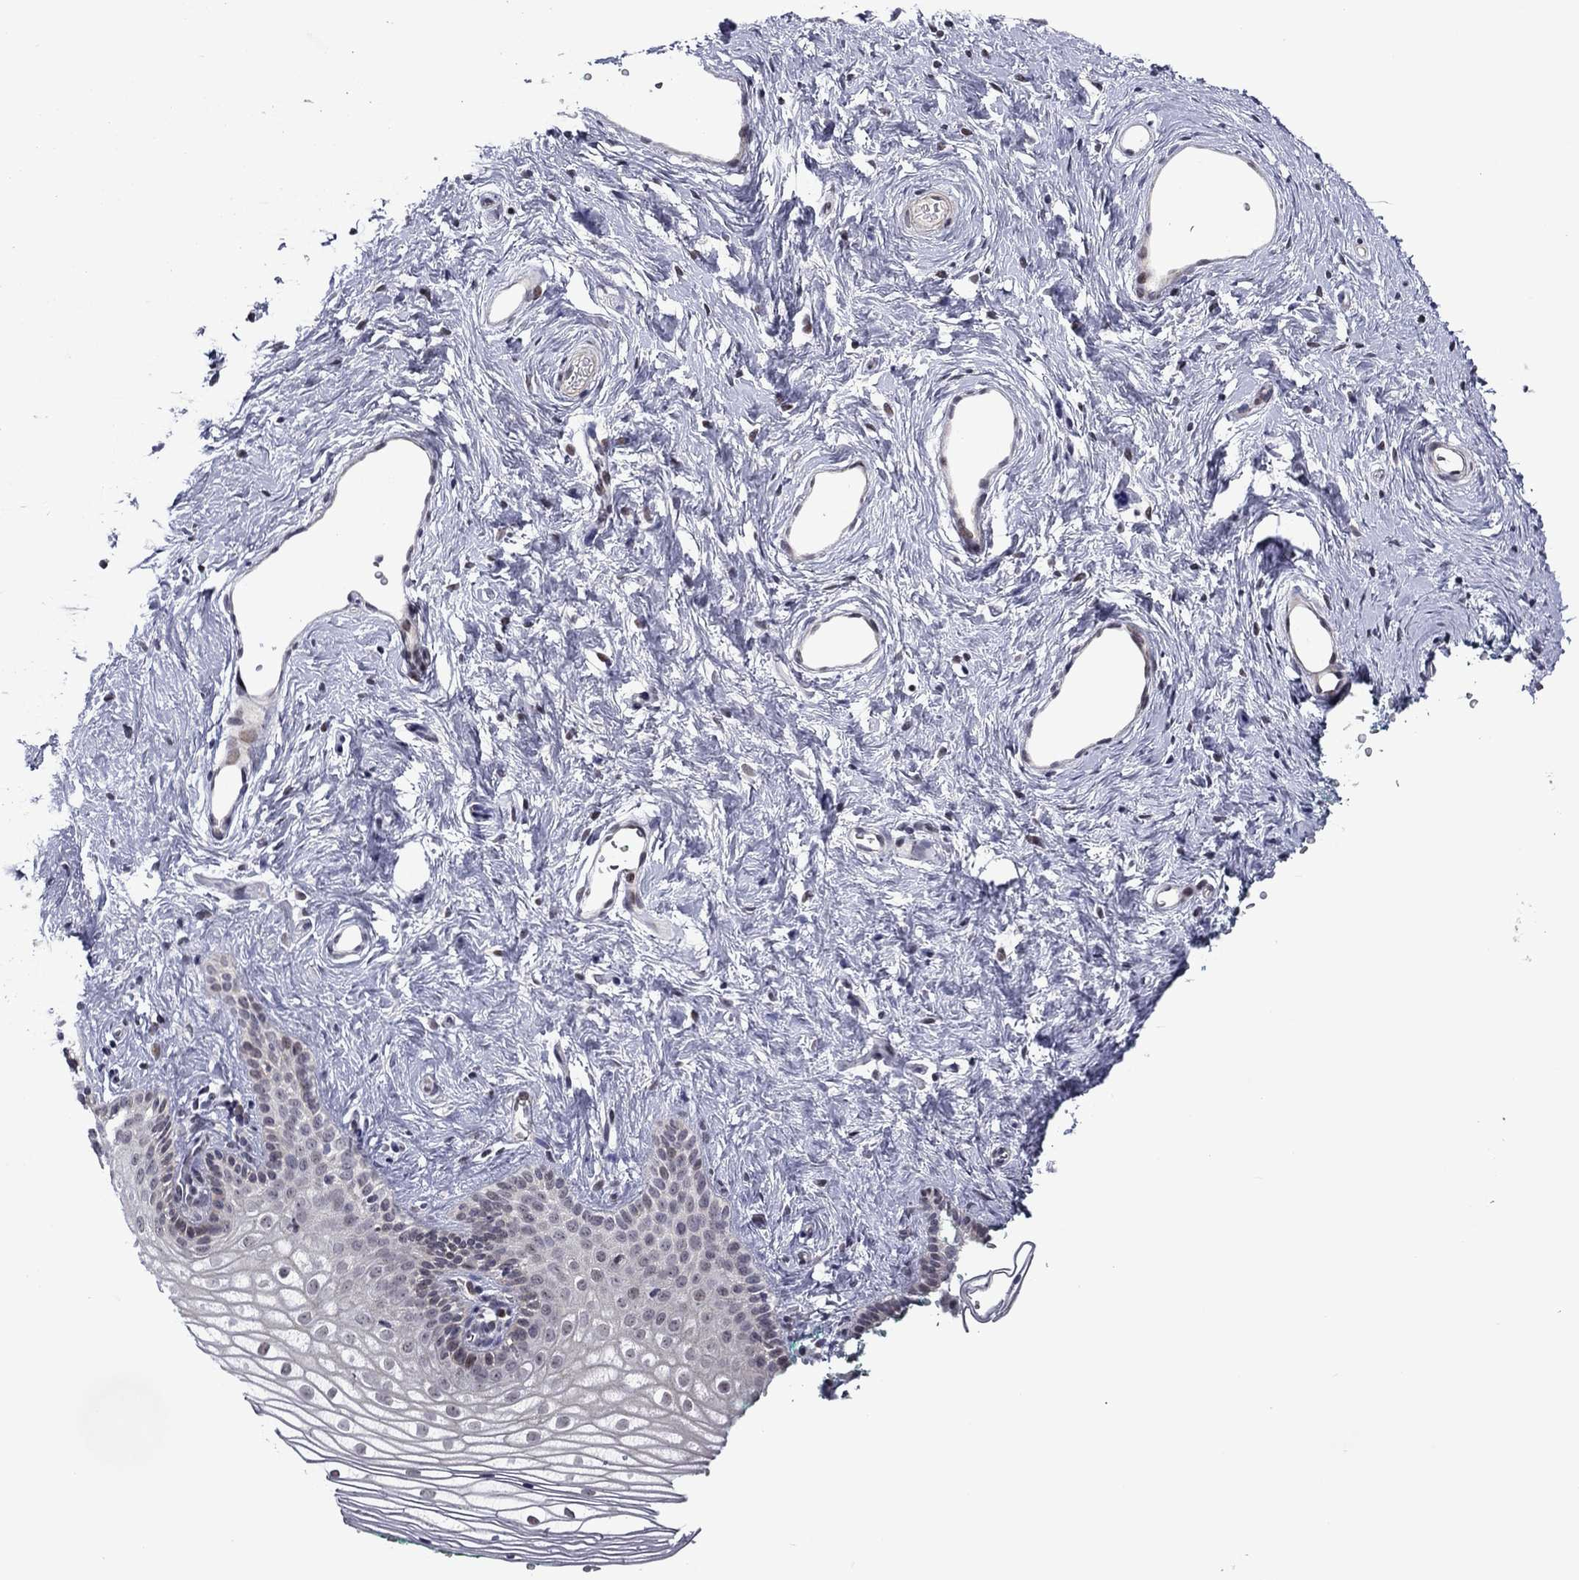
{"staining": {"intensity": "negative", "quantity": "none", "location": "none"}, "tissue": "vagina", "cell_type": "Squamous epithelial cells", "image_type": "normal", "snomed": [{"axis": "morphology", "description": "Normal tissue, NOS"}, {"axis": "topography", "description": "Vagina"}], "caption": "Vagina was stained to show a protein in brown. There is no significant expression in squamous epithelial cells. (DAB (3,3'-diaminobenzidine) immunohistochemistry (IHC) visualized using brightfield microscopy, high magnification).", "gene": "B3GAT1", "patient": {"sex": "female", "age": 36}}